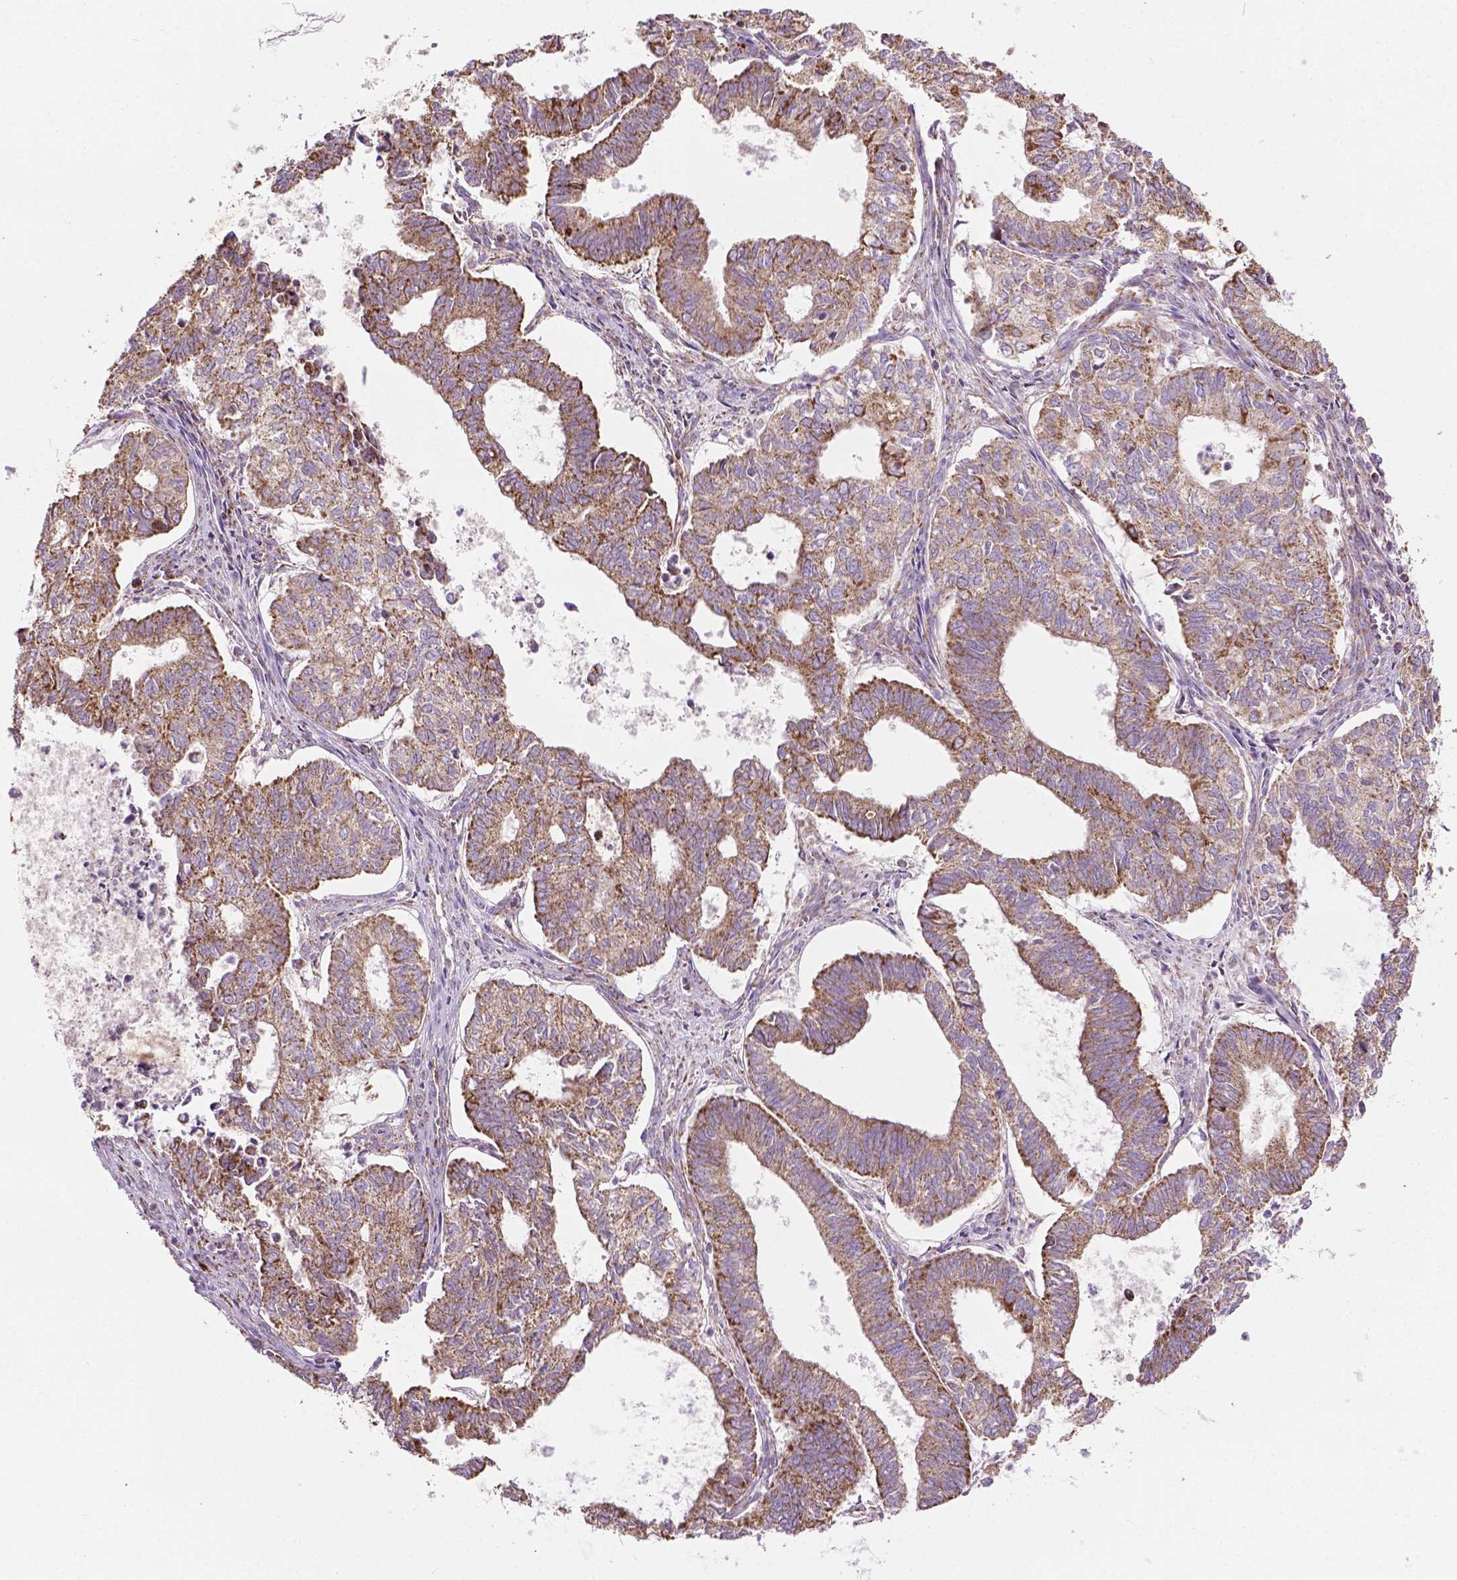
{"staining": {"intensity": "moderate", "quantity": ">75%", "location": "cytoplasmic/membranous"}, "tissue": "ovarian cancer", "cell_type": "Tumor cells", "image_type": "cancer", "snomed": [{"axis": "morphology", "description": "Carcinoma, endometroid"}, {"axis": "topography", "description": "Ovary"}], "caption": "The micrograph reveals immunohistochemical staining of ovarian cancer. There is moderate cytoplasmic/membranous staining is identified in about >75% of tumor cells. Immunohistochemistry stains the protein of interest in brown and the nuclei are stained blue.", "gene": "PIBF1", "patient": {"sex": "female", "age": 64}}